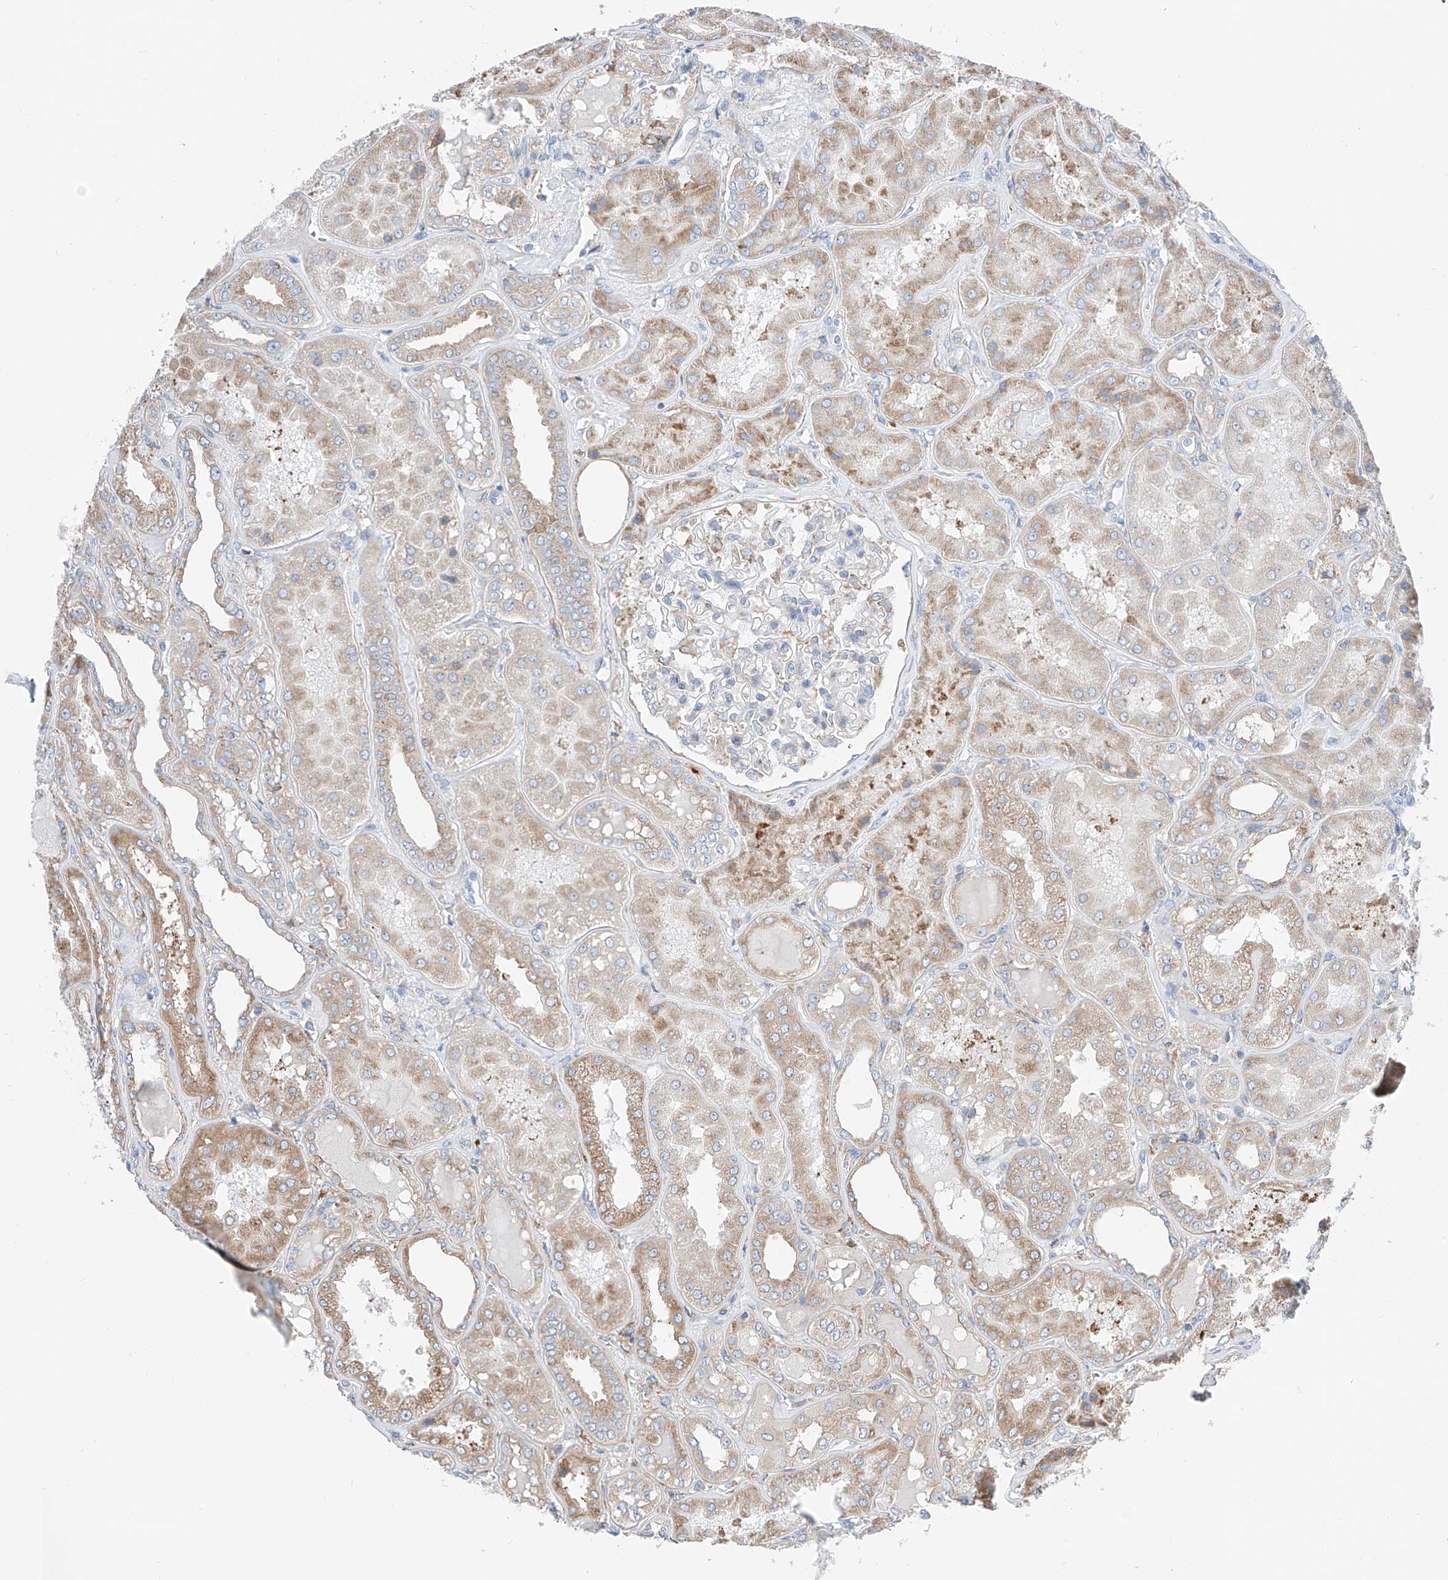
{"staining": {"intensity": "negative", "quantity": "none", "location": "none"}, "tissue": "kidney", "cell_type": "Cells in glomeruli", "image_type": "normal", "snomed": [{"axis": "morphology", "description": "Normal tissue, NOS"}, {"axis": "topography", "description": "Kidney"}], "caption": "This micrograph is of benign kidney stained with immunohistochemistry (IHC) to label a protein in brown with the nuclei are counter-stained blue. There is no positivity in cells in glomeruli. (DAB (3,3'-diaminobenzidine) immunohistochemistry with hematoxylin counter stain).", "gene": "CRELD1", "patient": {"sex": "female", "age": 56}}